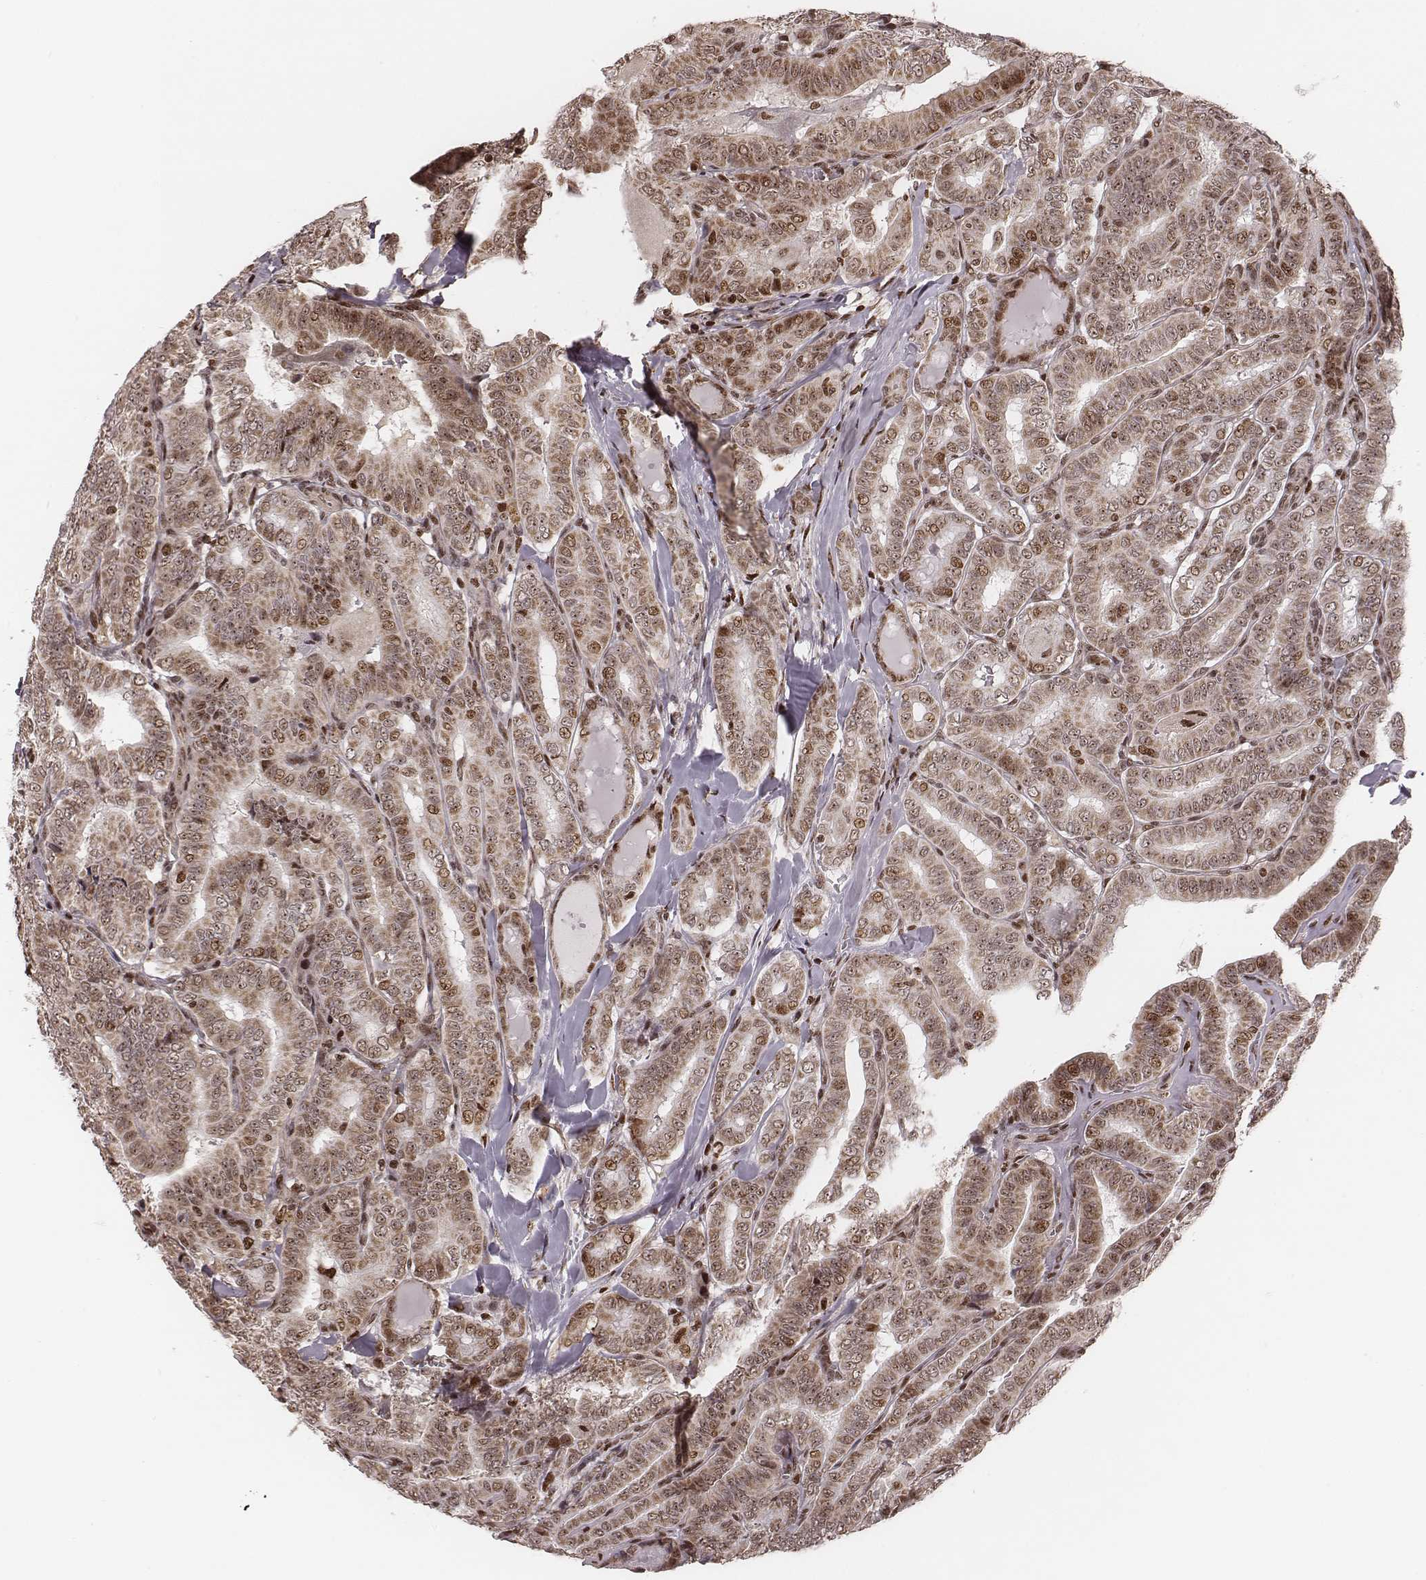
{"staining": {"intensity": "moderate", "quantity": ">75%", "location": "cytoplasmic/membranous,nuclear"}, "tissue": "thyroid cancer", "cell_type": "Tumor cells", "image_type": "cancer", "snomed": [{"axis": "morphology", "description": "Papillary adenocarcinoma, NOS"}, {"axis": "morphology", "description": "Papillary adenoma metastatic"}, {"axis": "topography", "description": "Thyroid gland"}], "caption": "Moderate cytoplasmic/membranous and nuclear protein staining is identified in approximately >75% of tumor cells in thyroid cancer.", "gene": "VRK3", "patient": {"sex": "female", "age": 50}}